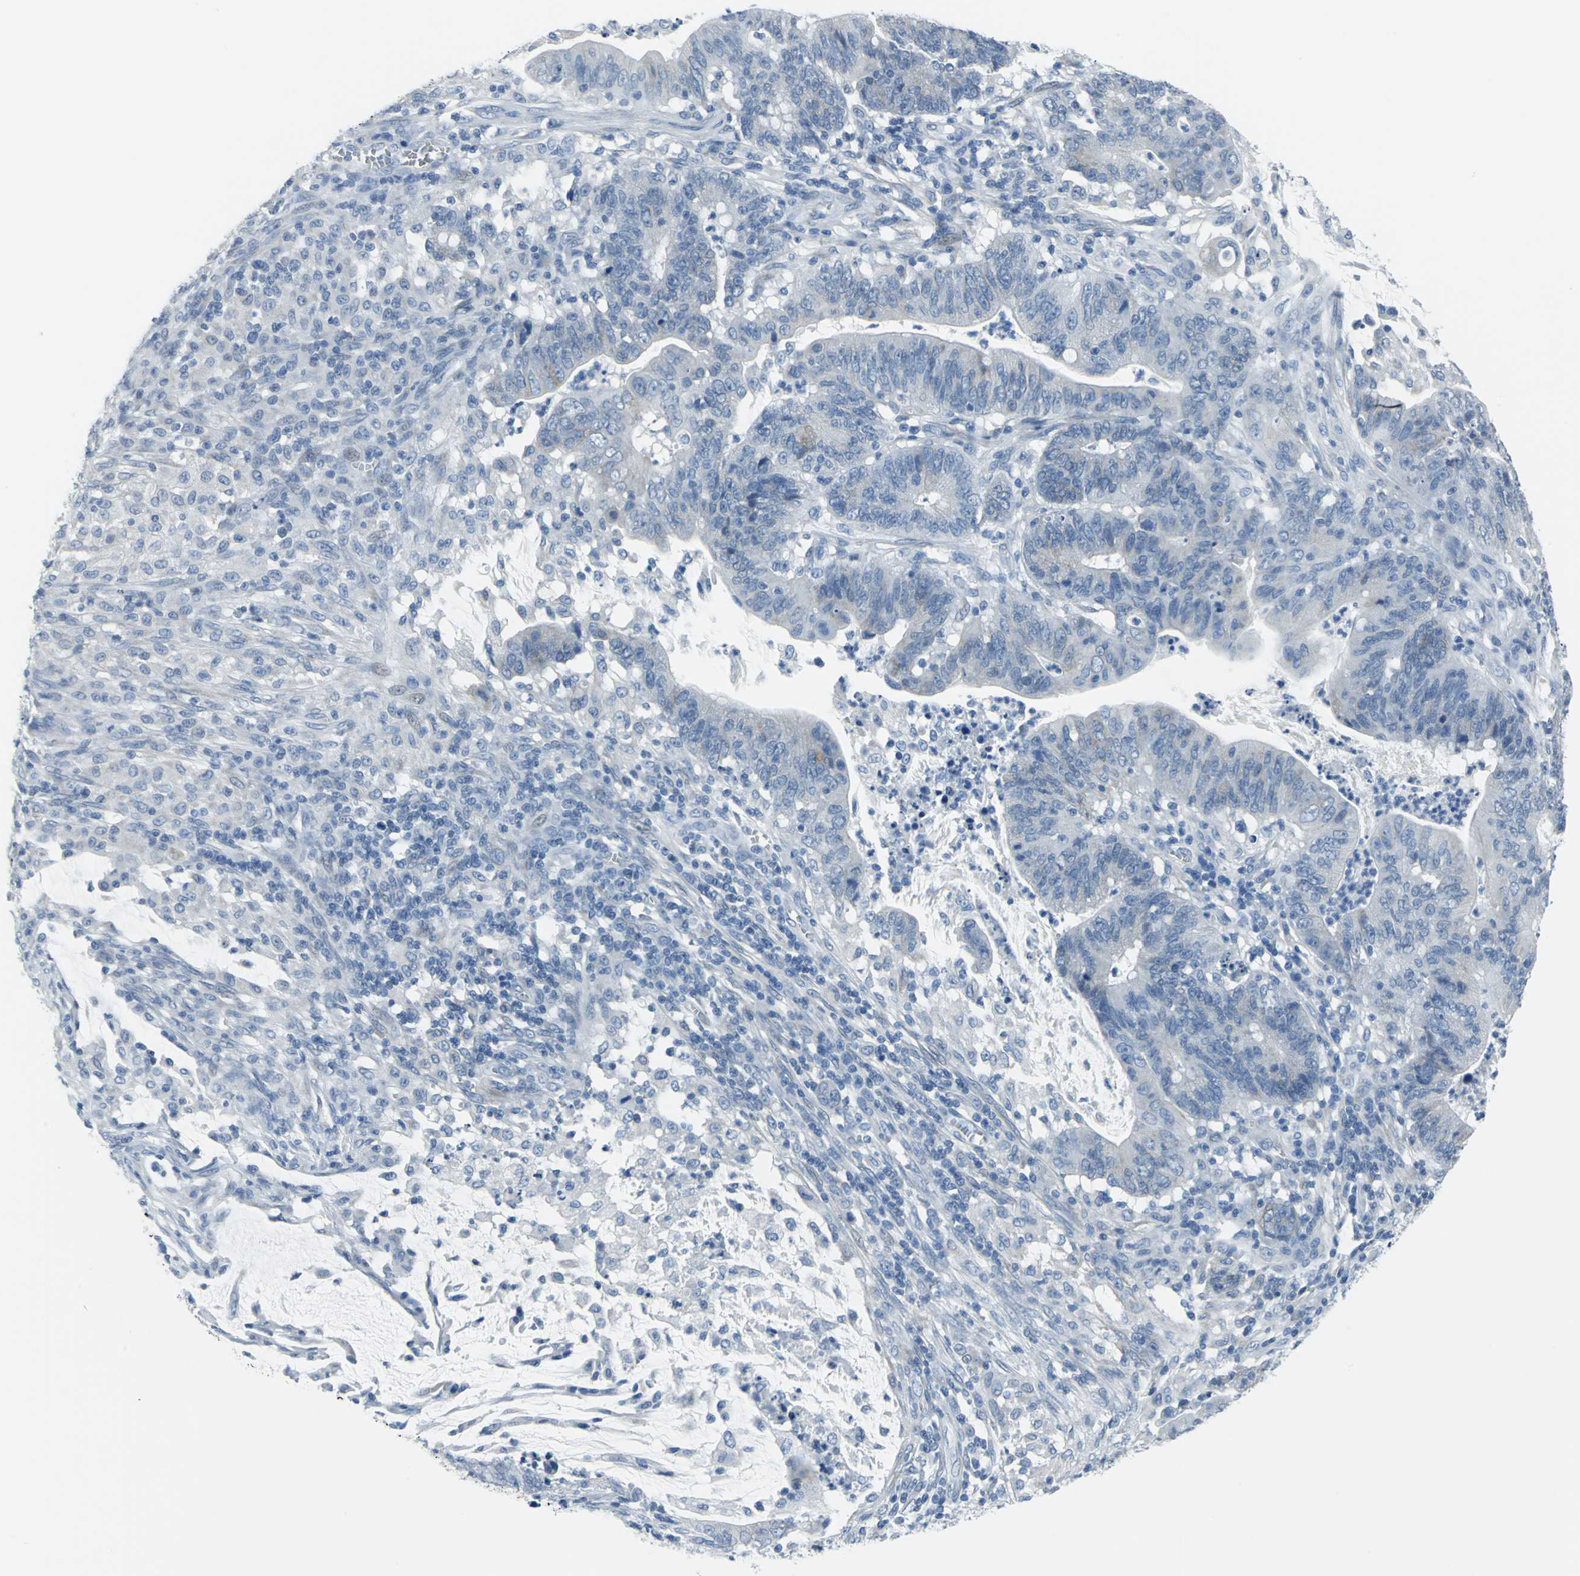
{"staining": {"intensity": "weak", "quantity": "<25%", "location": "cytoplasmic/membranous"}, "tissue": "colorectal cancer", "cell_type": "Tumor cells", "image_type": "cancer", "snomed": [{"axis": "morphology", "description": "Adenocarcinoma, NOS"}, {"axis": "topography", "description": "Colon"}], "caption": "Tumor cells are negative for protein expression in human colorectal cancer.", "gene": "CYB5A", "patient": {"sex": "male", "age": 45}}